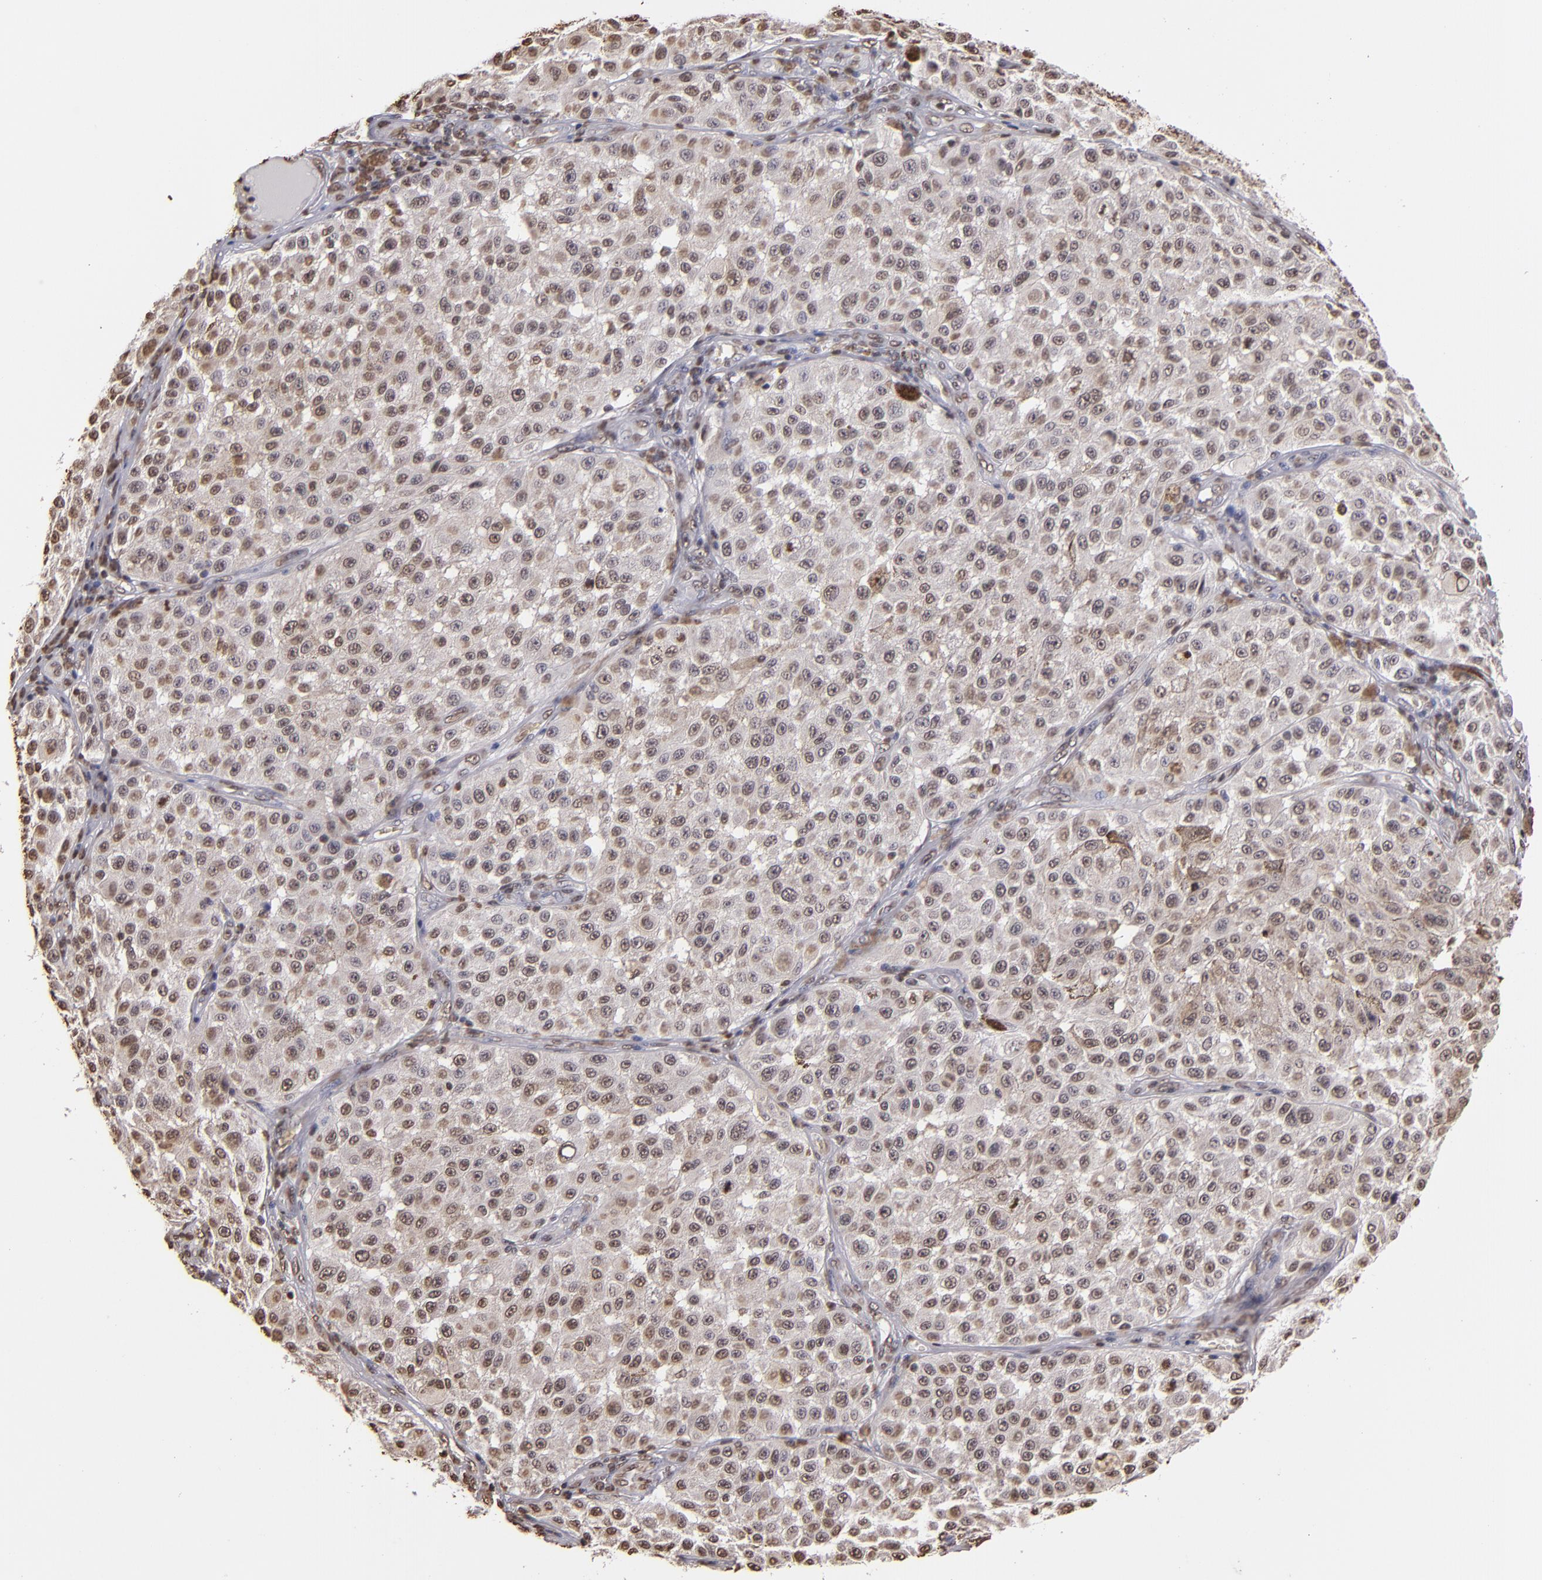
{"staining": {"intensity": "weak", "quantity": "<25%", "location": "nuclear"}, "tissue": "melanoma", "cell_type": "Tumor cells", "image_type": "cancer", "snomed": [{"axis": "morphology", "description": "Malignant melanoma, NOS"}, {"axis": "topography", "description": "Skin"}], "caption": "Tumor cells are negative for brown protein staining in malignant melanoma. (IHC, brightfield microscopy, high magnification).", "gene": "LBX1", "patient": {"sex": "female", "age": 64}}